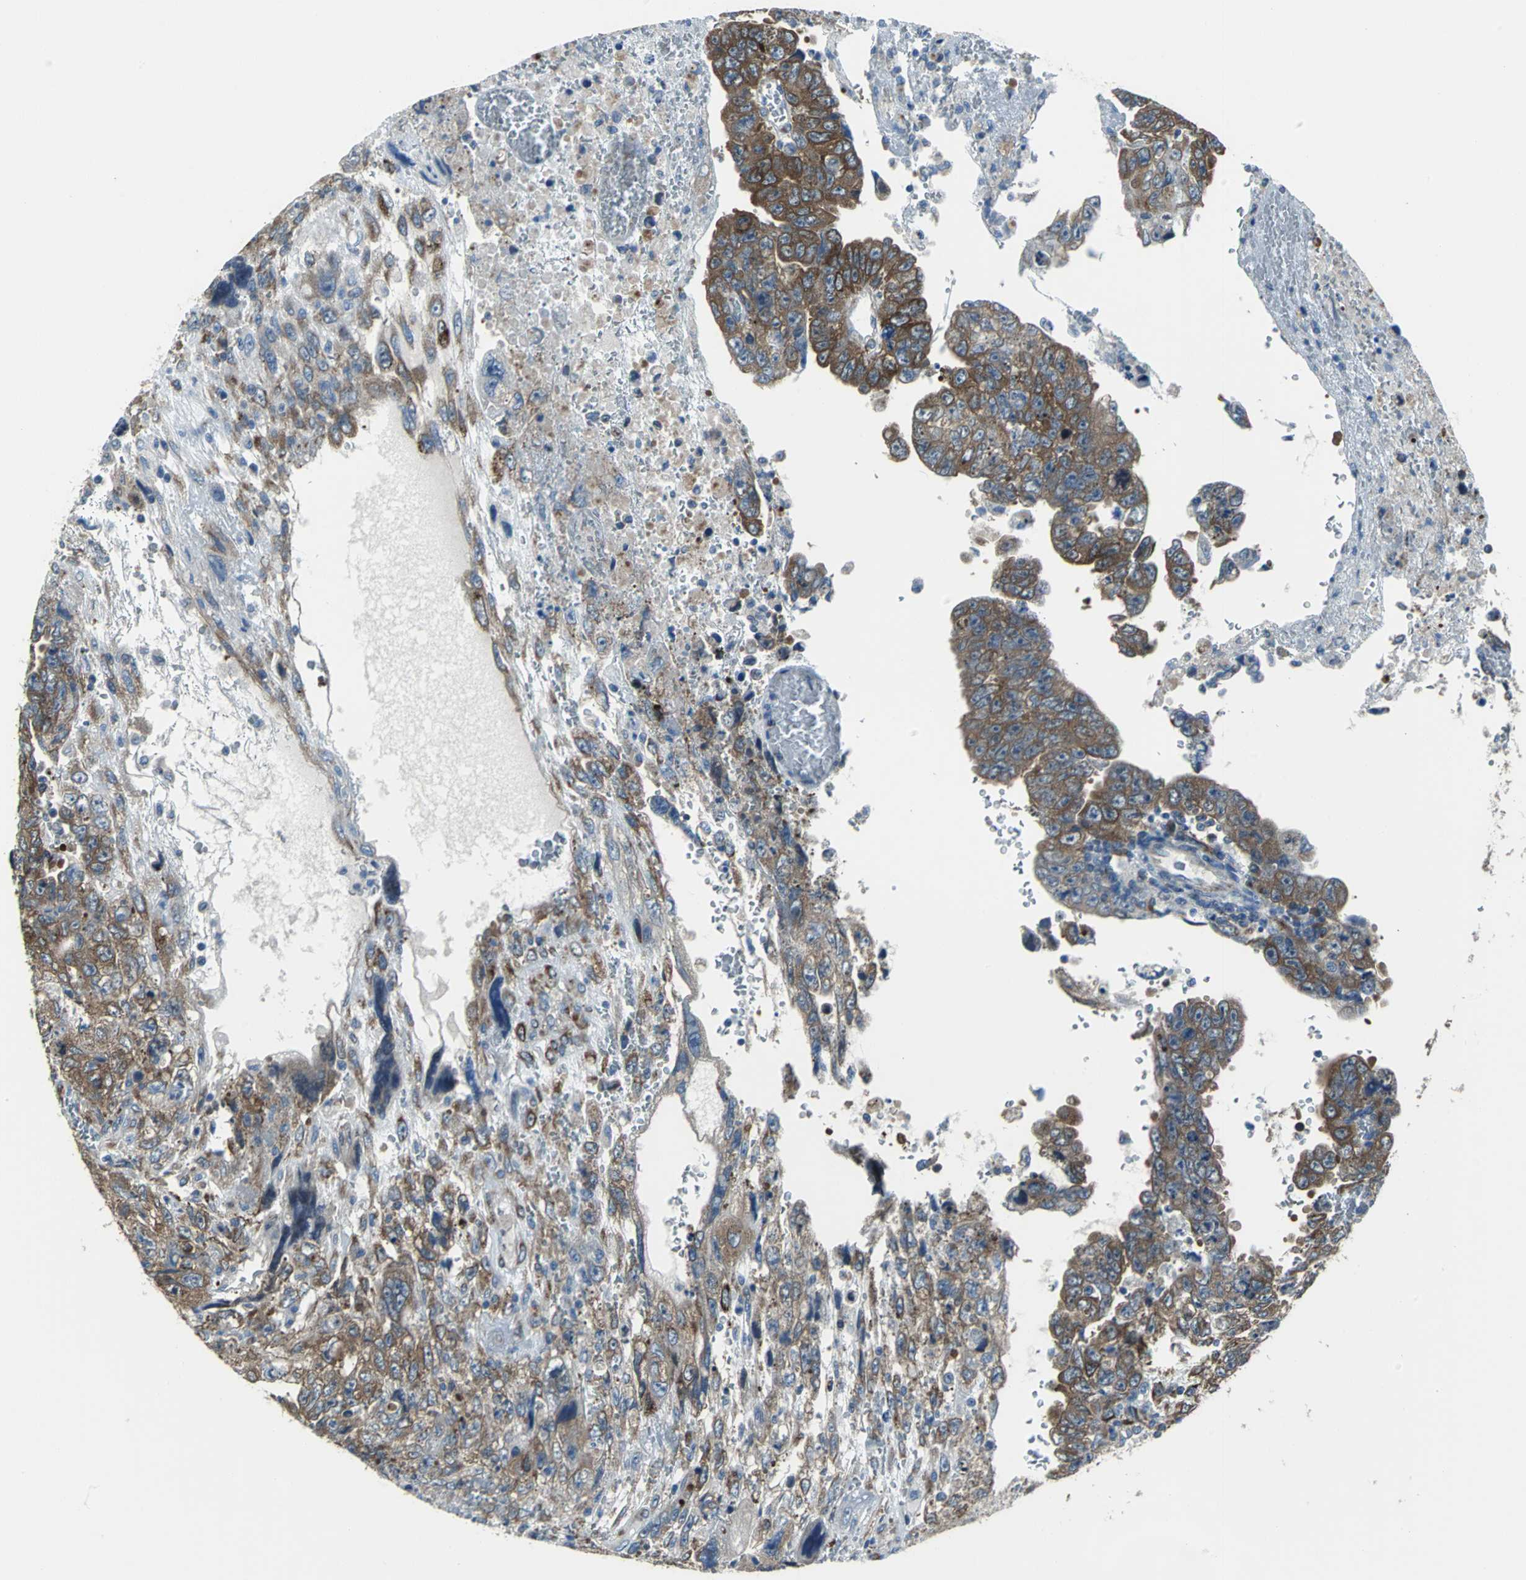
{"staining": {"intensity": "strong", "quantity": ">75%", "location": "cytoplasmic/membranous"}, "tissue": "testis cancer", "cell_type": "Tumor cells", "image_type": "cancer", "snomed": [{"axis": "morphology", "description": "Carcinoma, Embryonal, NOS"}, {"axis": "topography", "description": "Testis"}], "caption": "The micrograph exhibits a brown stain indicating the presence of a protein in the cytoplasmic/membranous of tumor cells in testis cancer.", "gene": "EIF5A", "patient": {"sex": "male", "age": 28}}